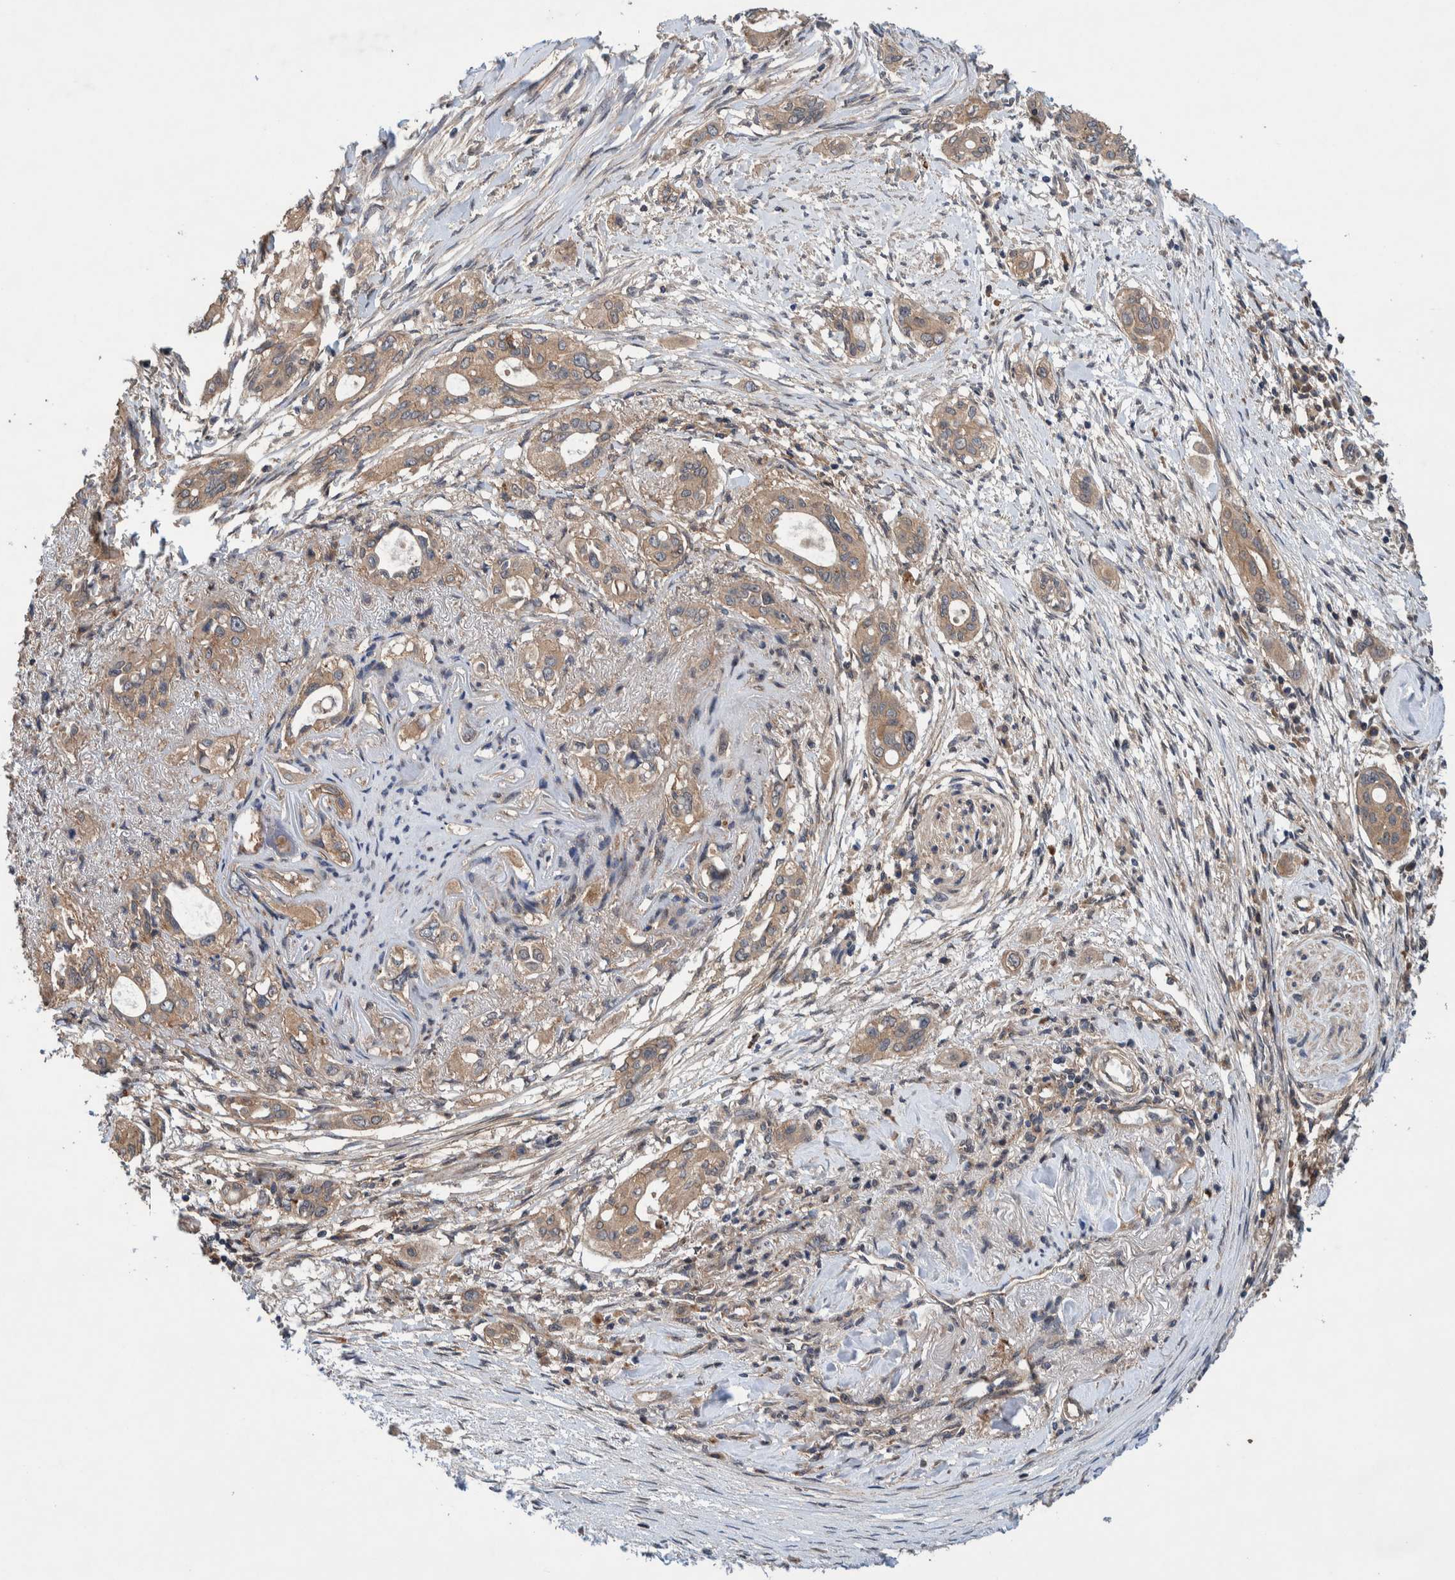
{"staining": {"intensity": "weak", "quantity": ">75%", "location": "cytoplasmic/membranous"}, "tissue": "pancreatic cancer", "cell_type": "Tumor cells", "image_type": "cancer", "snomed": [{"axis": "morphology", "description": "Adenocarcinoma, NOS"}, {"axis": "topography", "description": "Pancreas"}], "caption": "Immunohistochemical staining of pancreatic adenocarcinoma exhibits low levels of weak cytoplasmic/membranous protein expression in approximately >75% of tumor cells.", "gene": "PIK3R6", "patient": {"sex": "female", "age": 60}}